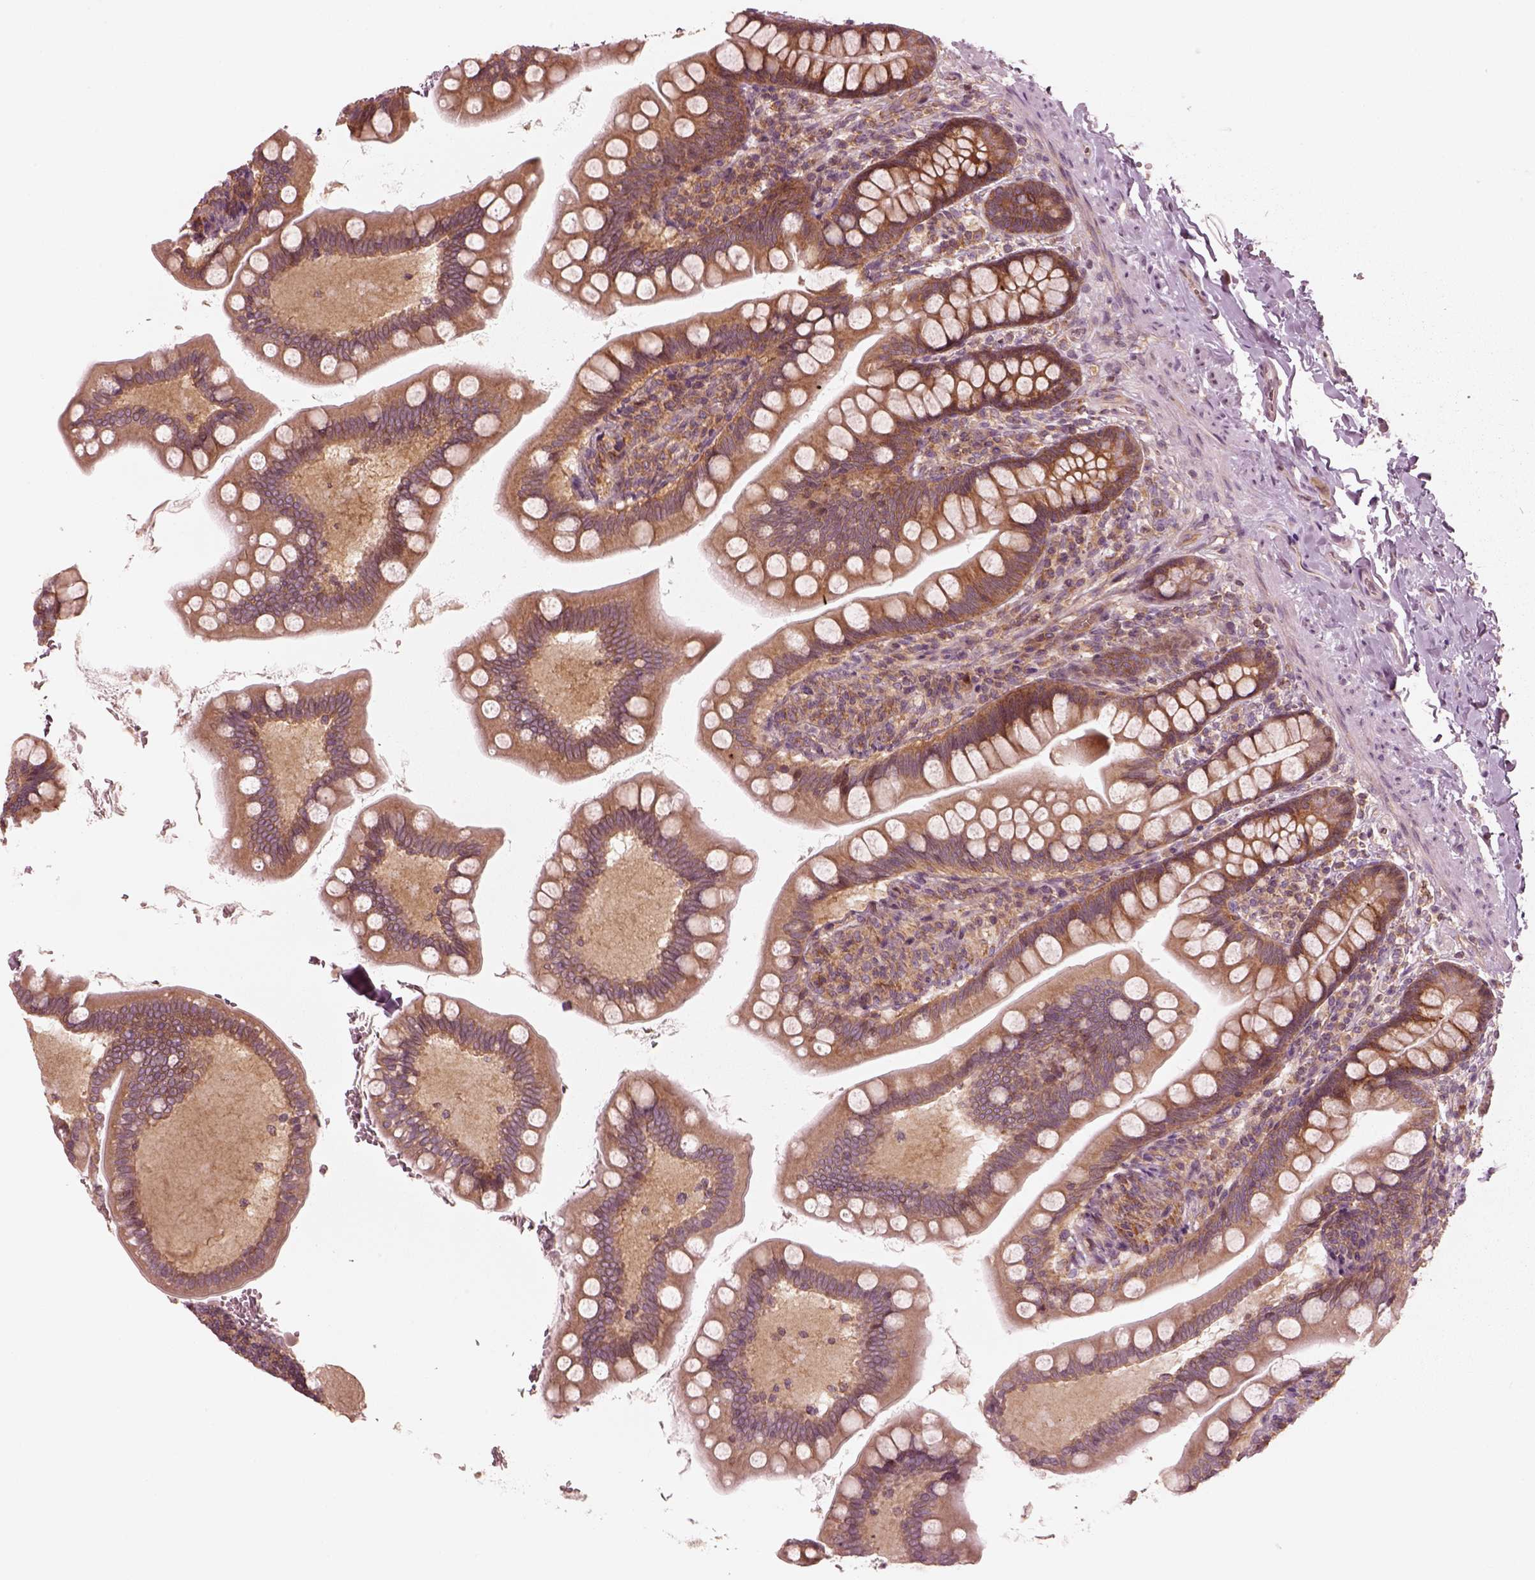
{"staining": {"intensity": "strong", "quantity": "<25%", "location": "cytoplasmic/membranous"}, "tissue": "small intestine", "cell_type": "Glandular cells", "image_type": "normal", "snomed": [{"axis": "morphology", "description": "Normal tissue, NOS"}, {"axis": "topography", "description": "Small intestine"}], "caption": "Small intestine was stained to show a protein in brown. There is medium levels of strong cytoplasmic/membranous expression in about <25% of glandular cells. The staining is performed using DAB (3,3'-diaminobenzidine) brown chromogen to label protein expression. The nuclei are counter-stained blue using hematoxylin.", "gene": "CNOT2", "patient": {"sex": "female", "age": 56}}